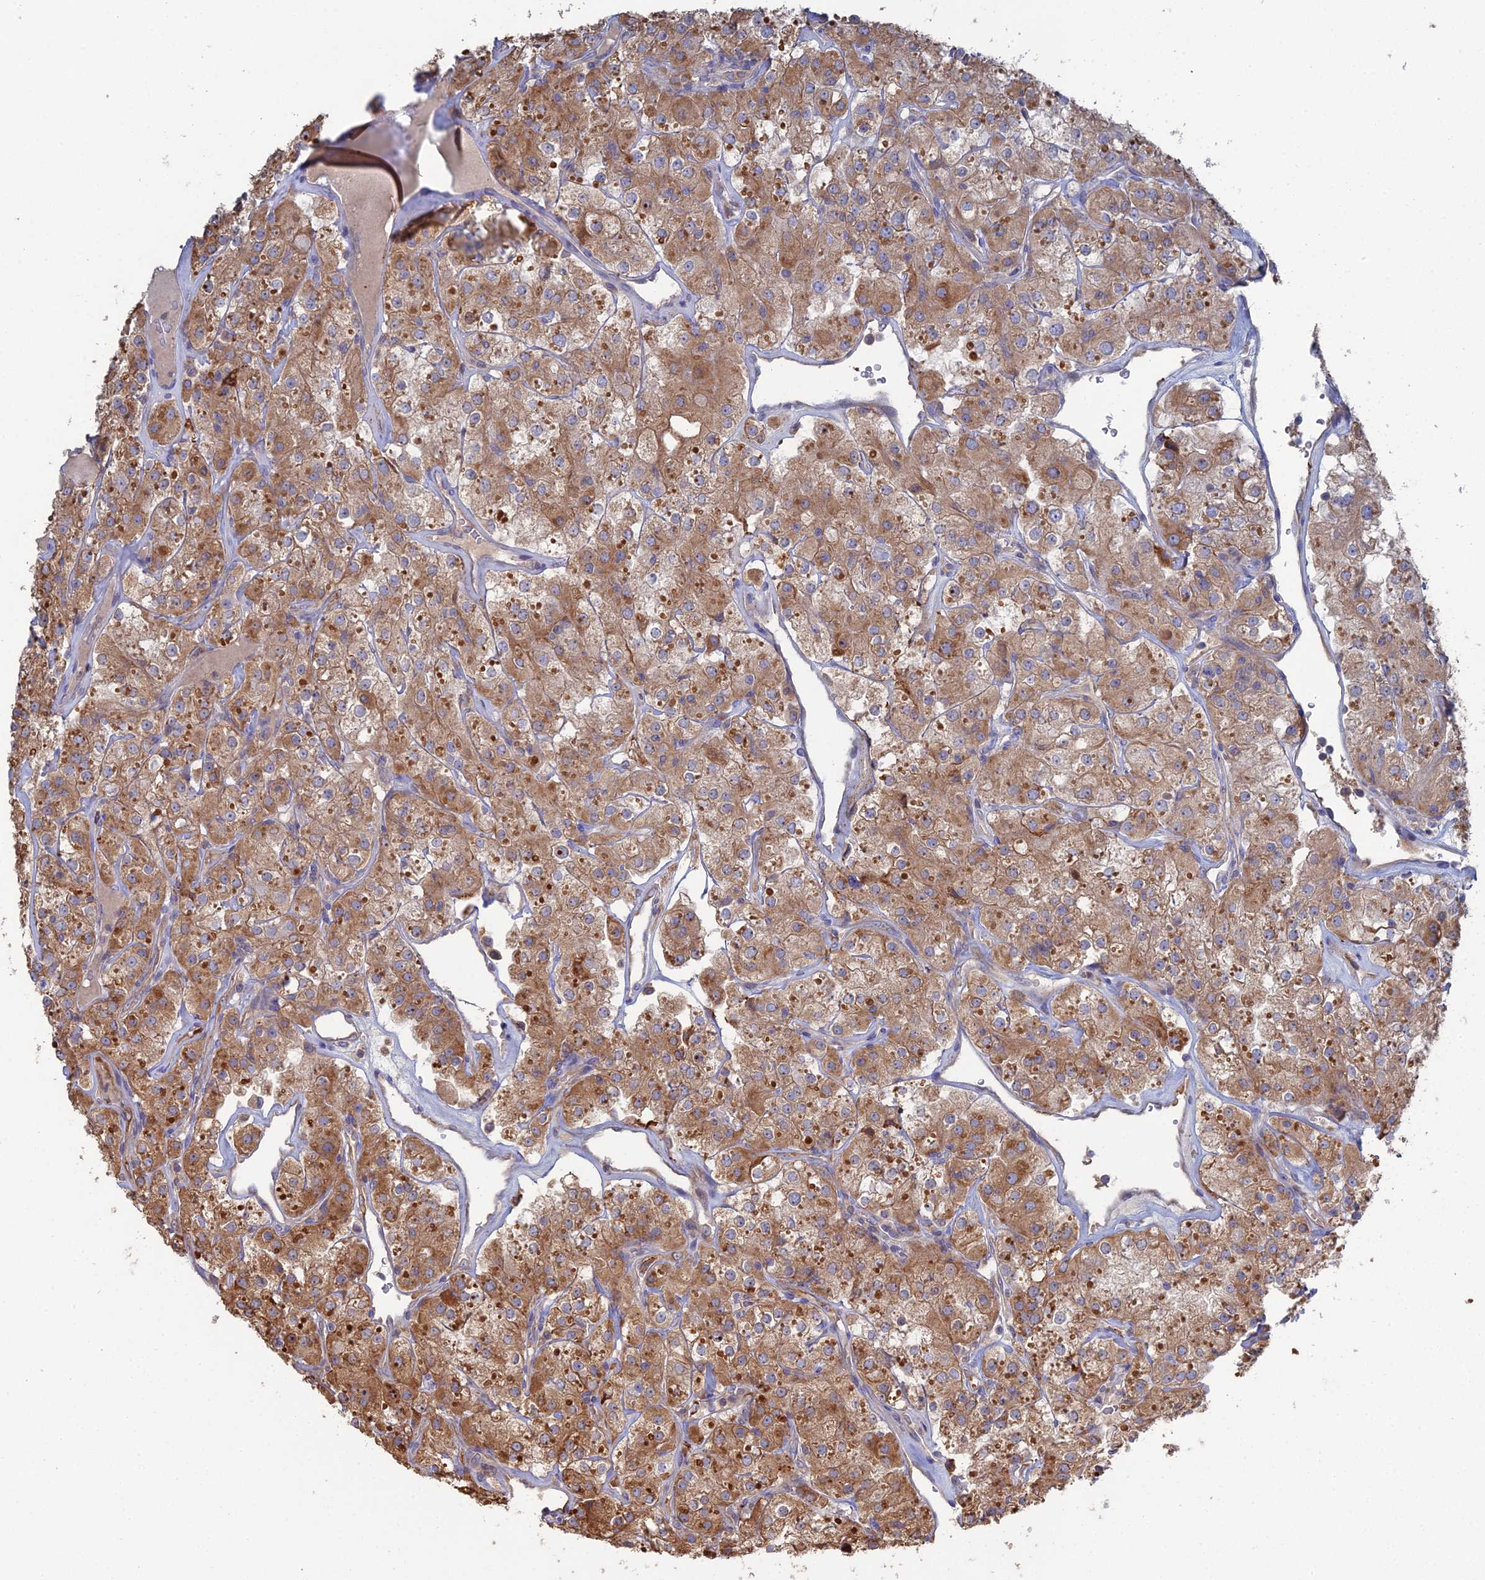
{"staining": {"intensity": "moderate", "quantity": ">75%", "location": "cytoplasmic/membranous"}, "tissue": "renal cancer", "cell_type": "Tumor cells", "image_type": "cancer", "snomed": [{"axis": "morphology", "description": "Adenocarcinoma, NOS"}, {"axis": "topography", "description": "Kidney"}], "caption": "Protein analysis of renal cancer tissue reveals moderate cytoplasmic/membranous staining in approximately >75% of tumor cells. The staining is performed using DAB brown chromogen to label protein expression. The nuclei are counter-stained blue using hematoxylin.", "gene": "TRAPPC6A", "patient": {"sex": "male", "age": 77}}